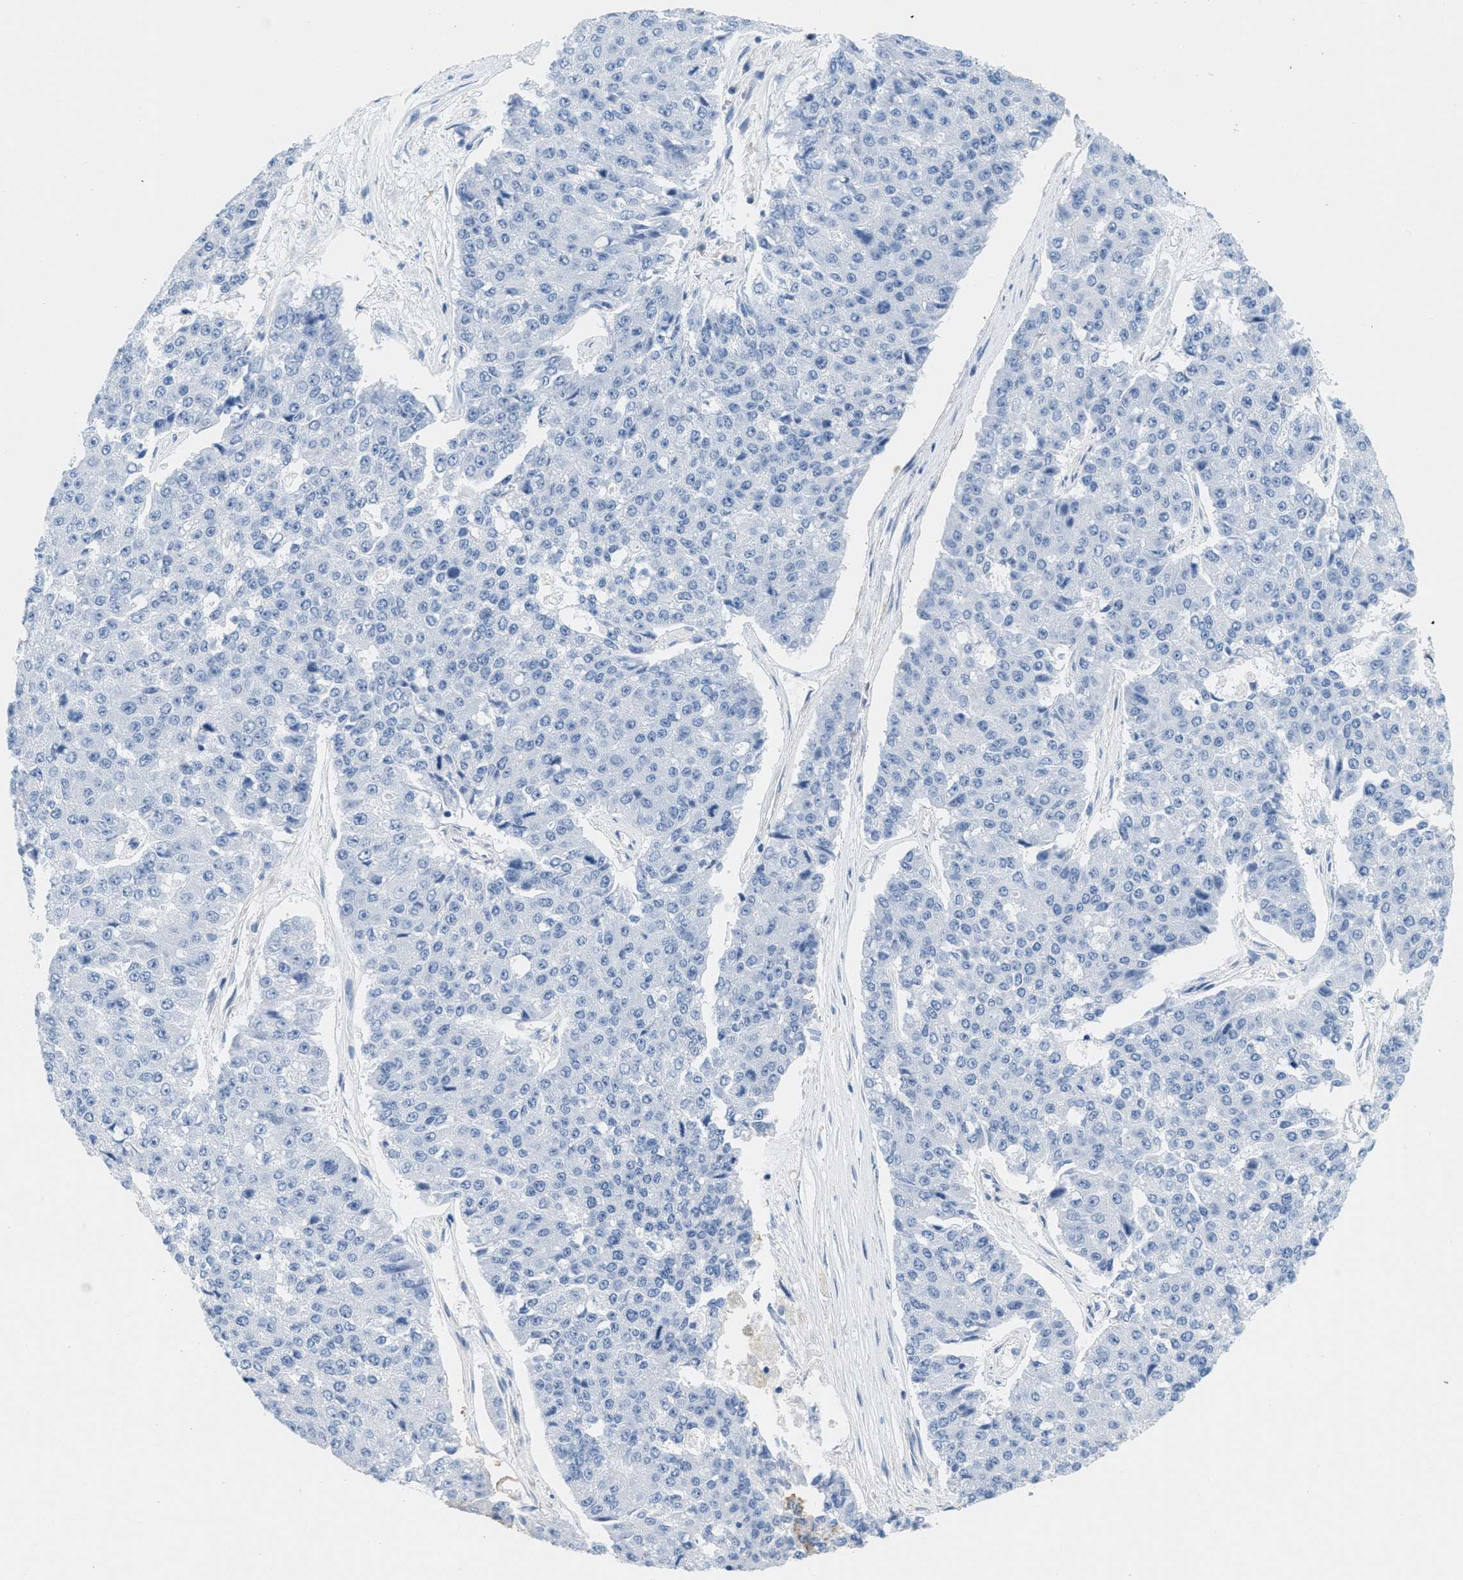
{"staining": {"intensity": "negative", "quantity": "none", "location": "none"}, "tissue": "pancreatic cancer", "cell_type": "Tumor cells", "image_type": "cancer", "snomed": [{"axis": "morphology", "description": "Adenocarcinoma, NOS"}, {"axis": "topography", "description": "Pancreas"}], "caption": "A histopathology image of human pancreatic adenocarcinoma is negative for staining in tumor cells.", "gene": "GPM6A", "patient": {"sex": "male", "age": 50}}